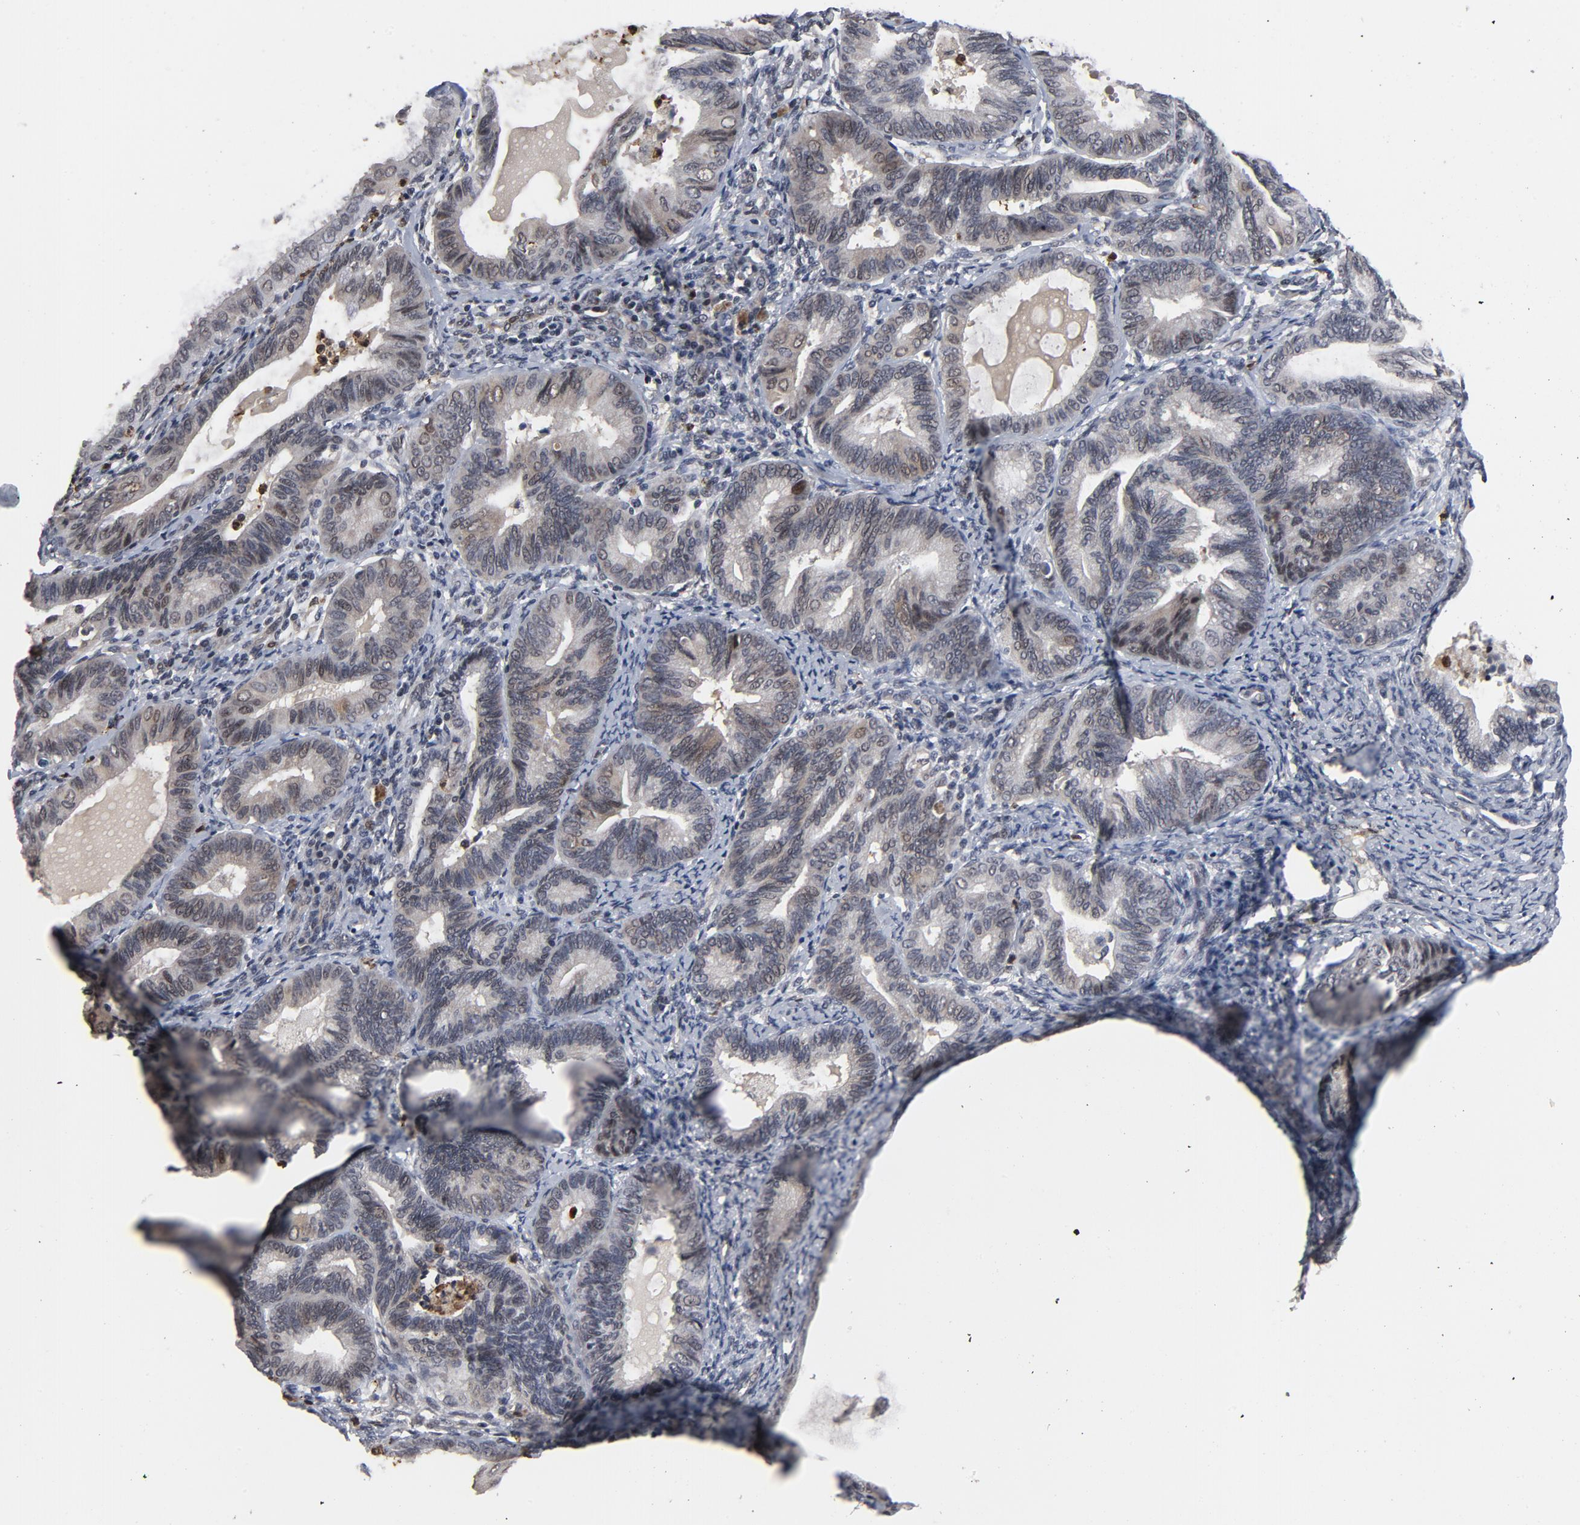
{"staining": {"intensity": "weak", "quantity": "<25%", "location": "nuclear"}, "tissue": "endometrial cancer", "cell_type": "Tumor cells", "image_type": "cancer", "snomed": [{"axis": "morphology", "description": "Adenocarcinoma, NOS"}, {"axis": "topography", "description": "Endometrium"}], "caption": "Immunohistochemistry (IHC) of endometrial adenocarcinoma exhibits no expression in tumor cells.", "gene": "RTL5", "patient": {"sex": "female", "age": 63}}